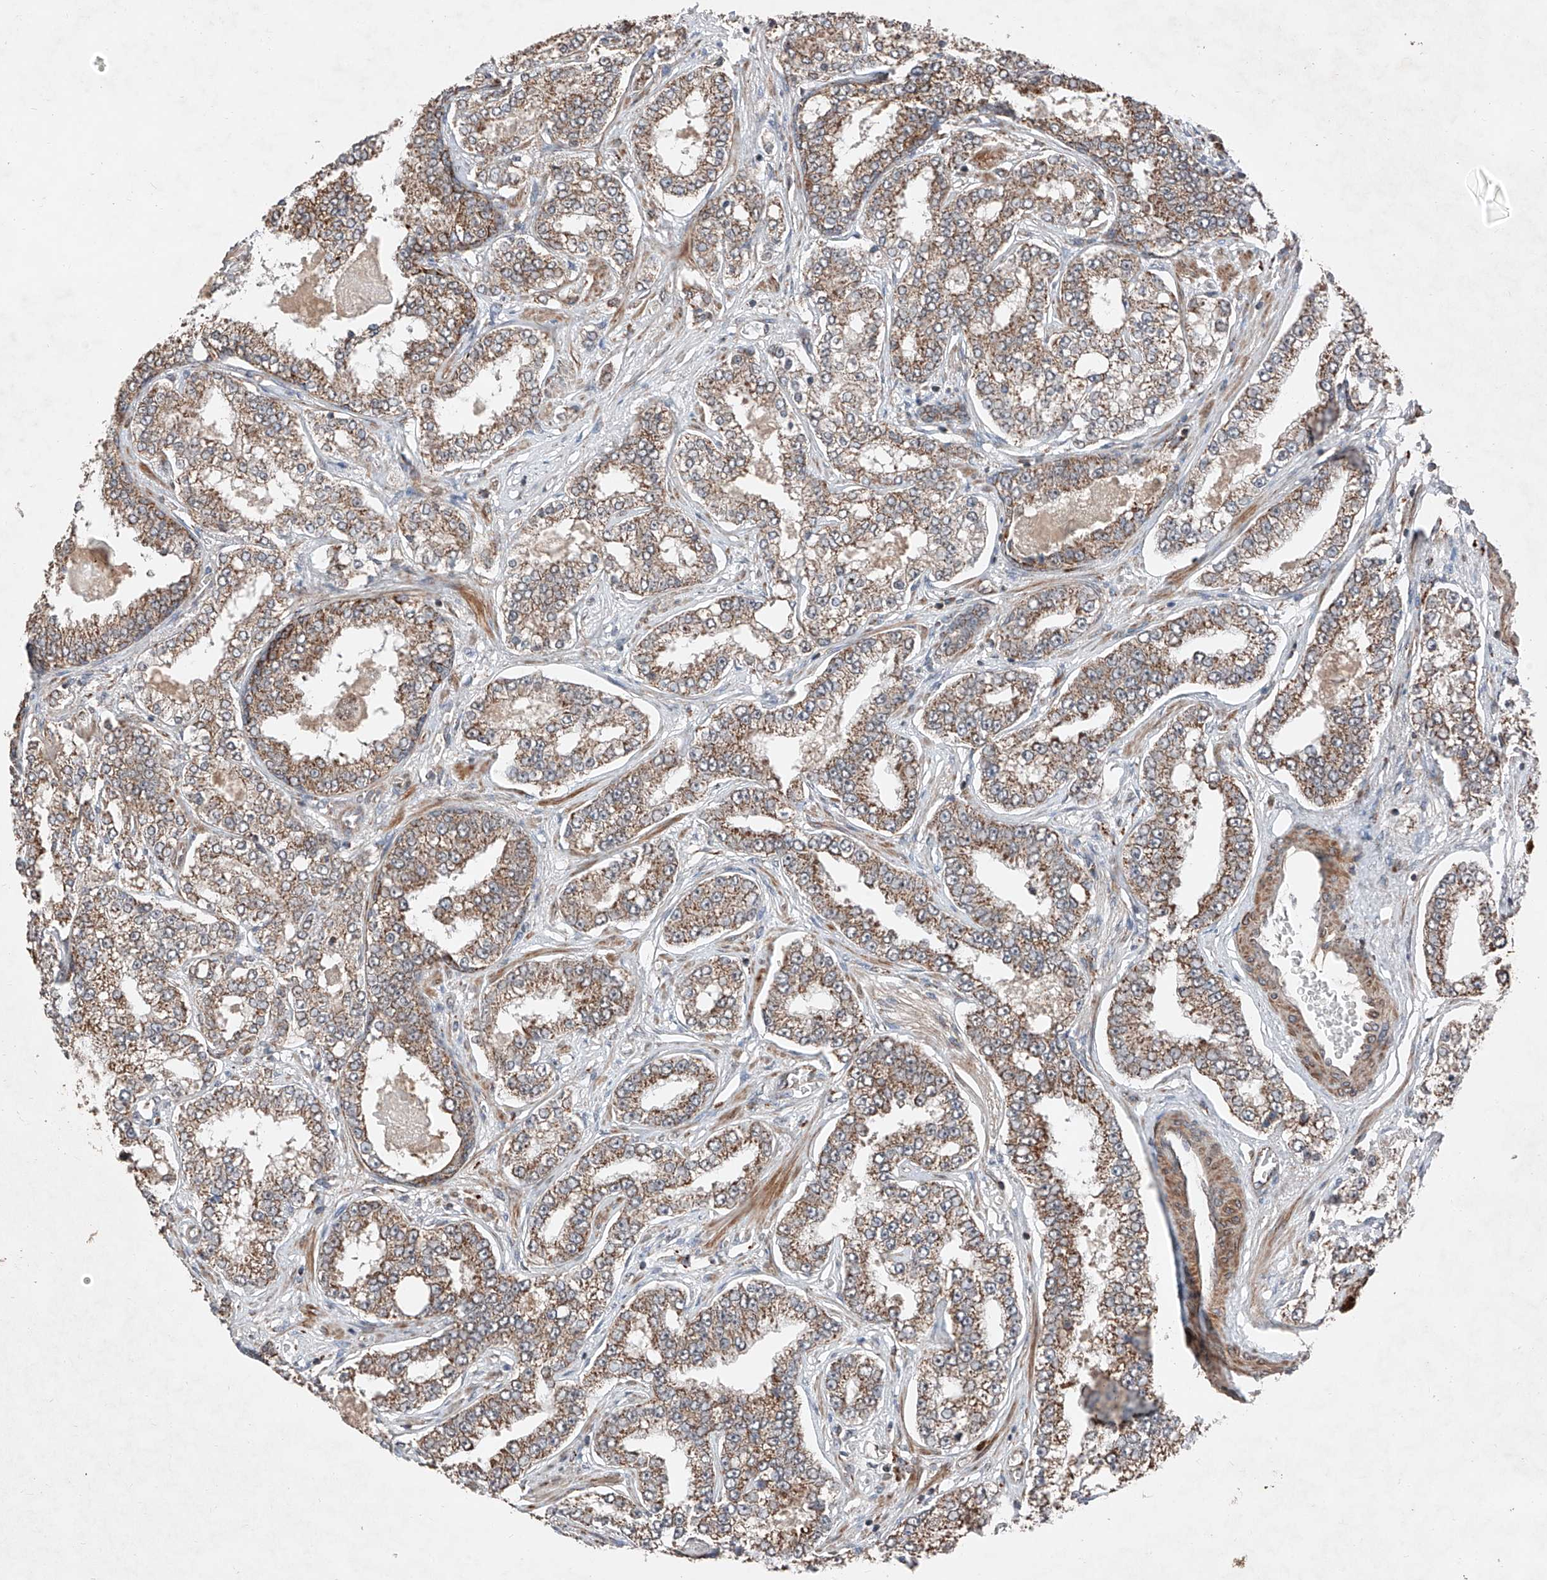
{"staining": {"intensity": "moderate", "quantity": ">75%", "location": "cytoplasmic/membranous"}, "tissue": "prostate cancer", "cell_type": "Tumor cells", "image_type": "cancer", "snomed": [{"axis": "morphology", "description": "Normal tissue, NOS"}, {"axis": "morphology", "description": "Adenocarcinoma, High grade"}, {"axis": "topography", "description": "Prostate"}], "caption": "Immunohistochemistry (IHC) (DAB (3,3'-diaminobenzidine)) staining of prostate cancer (adenocarcinoma (high-grade)) displays moderate cytoplasmic/membranous protein staining in about >75% of tumor cells.", "gene": "ZSCAN29", "patient": {"sex": "male", "age": 83}}